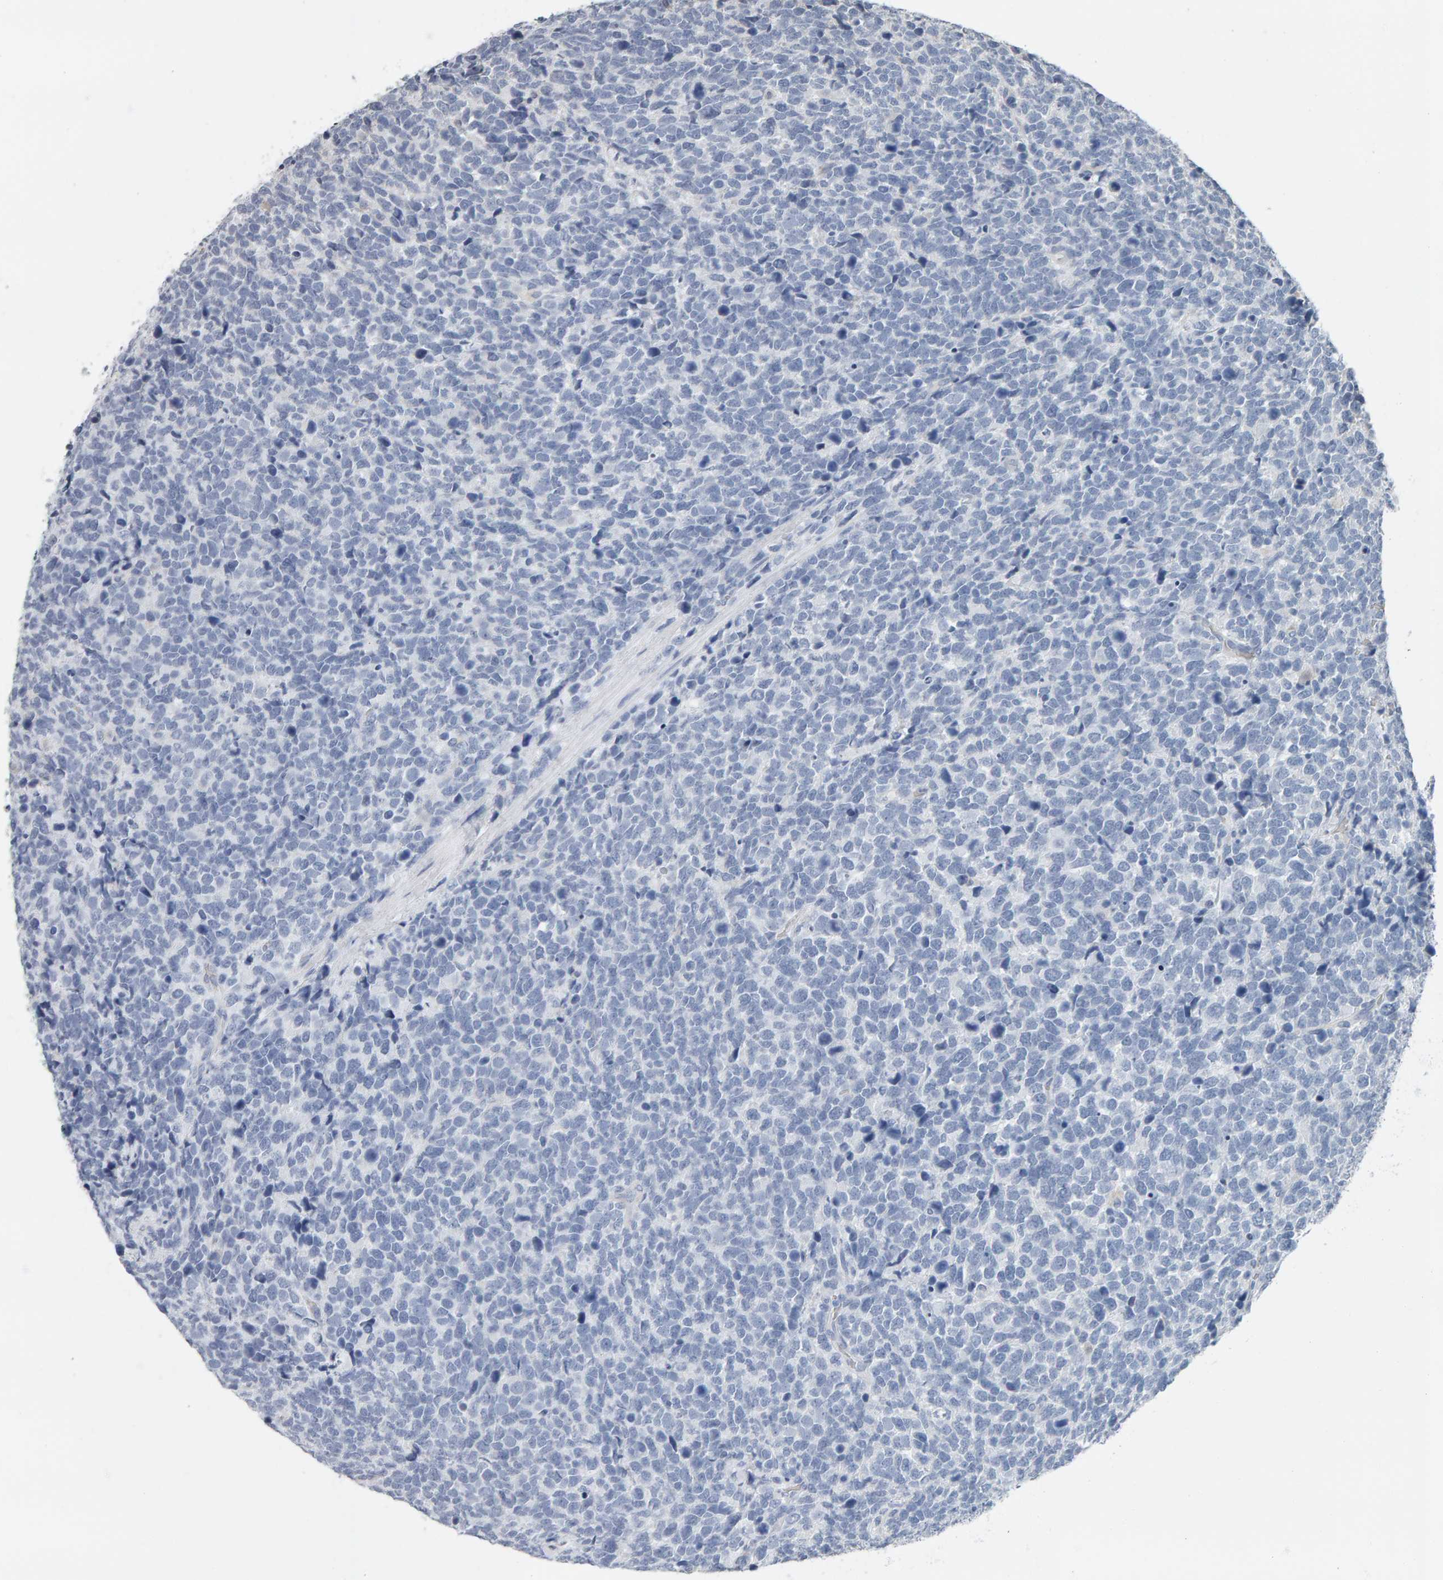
{"staining": {"intensity": "negative", "quantity": "none", "location": "none"}, "tissue": "urothelial cancer", "cell_type": "Tumor cells", "image_type": "cancer", "snomed": [{"axis": "morphology", "description": "Urothelial carcinoma, High grade"}, {"axis": "topography", "description": "Urinary bladder"}], "caption": "High magnification brightfield microscopy of urothelial carcinoma (high-grade) stained with DAB (3,3'-diaminobenzidine) (brown) and counterstained with hematoxylin (blue): tumor cells show no significant staining.", "gene": "ADHFE1", "patient": {"sex": "female", "age": 82}}